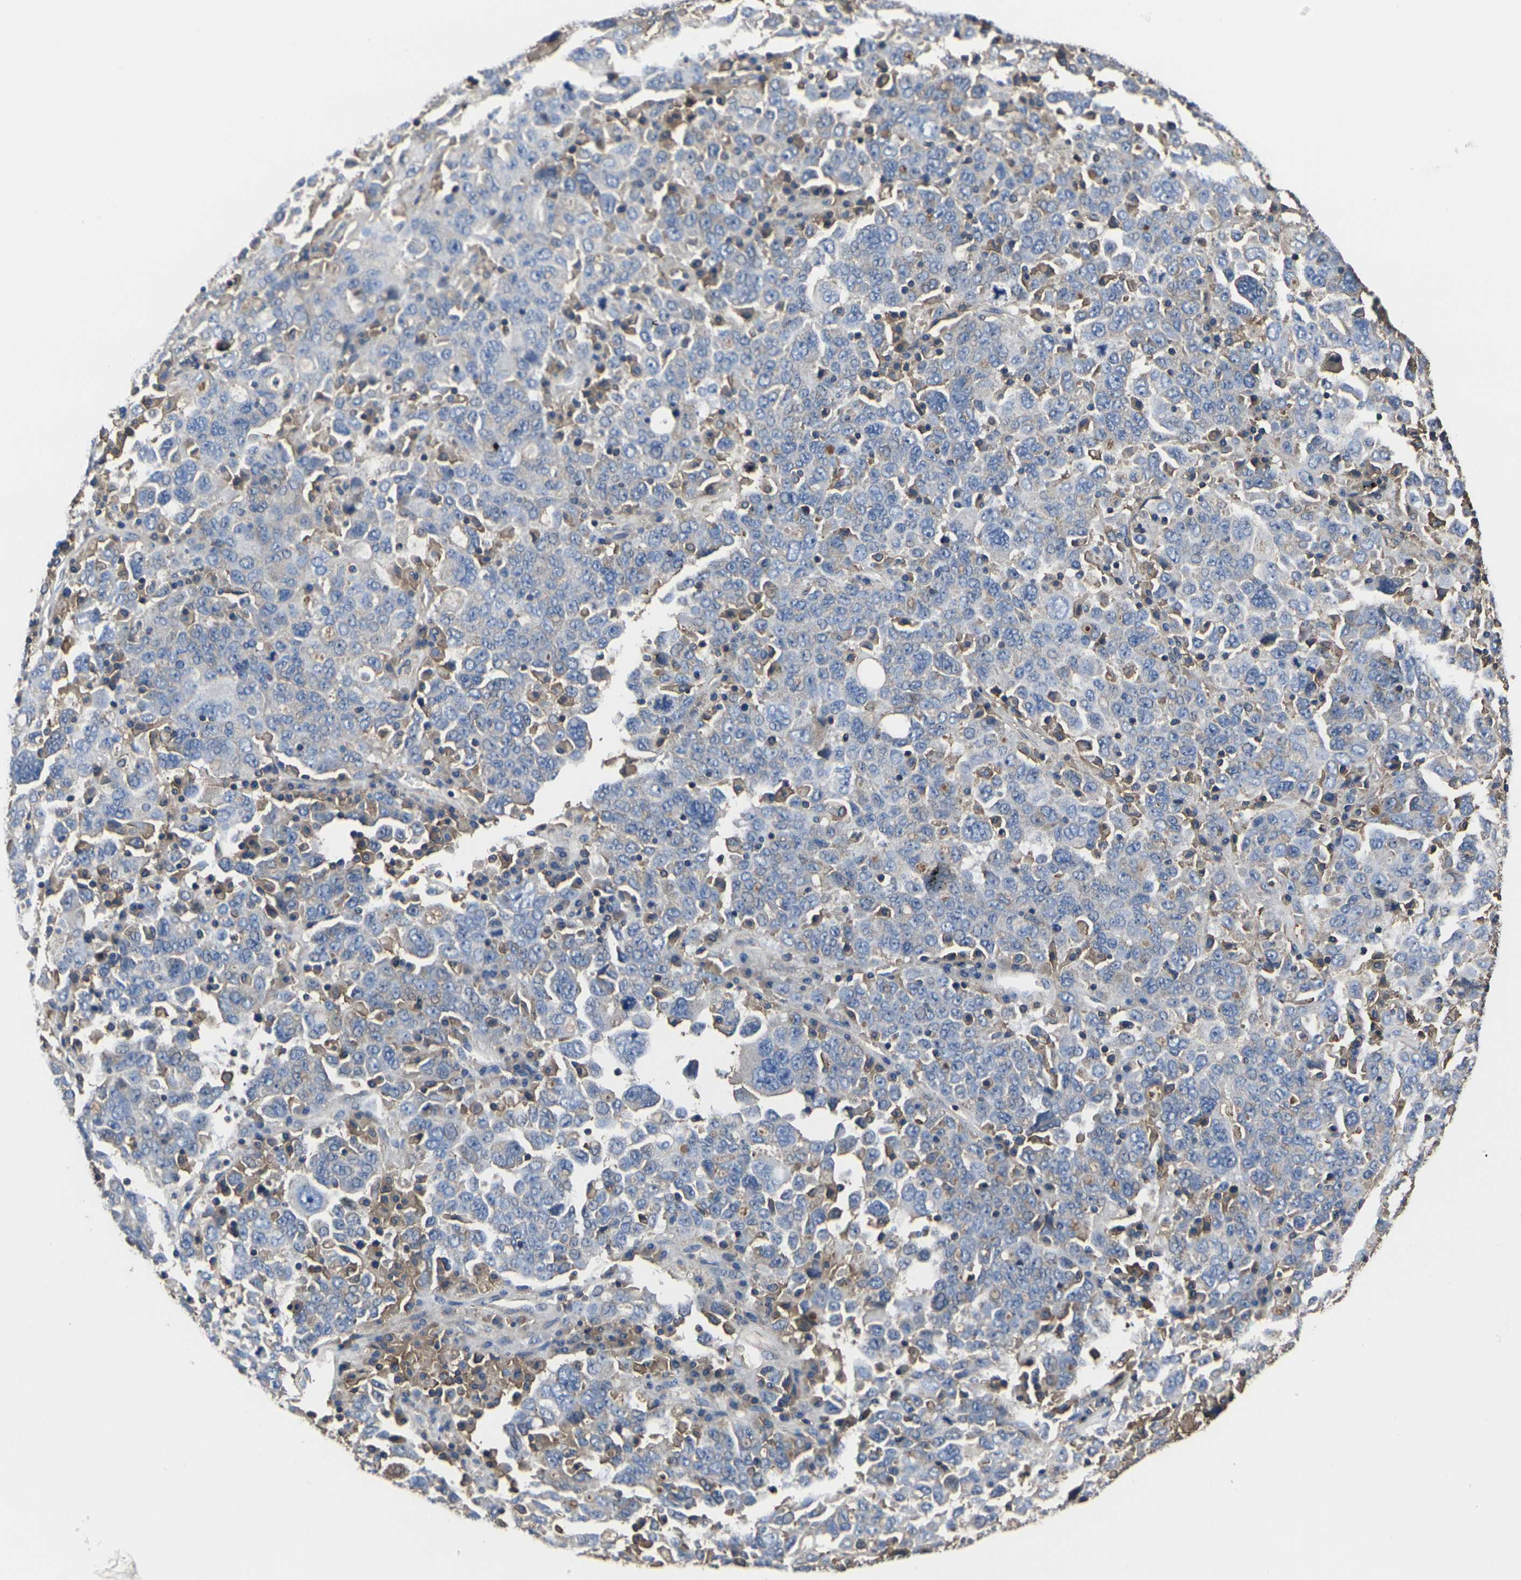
{"staining": {"intensity": "weak", "quantity": "<25%", "location": "cytoplasmic/membranous"}, "tissue": "ovarian cancer", "cell_type": "Tumor cells", "image_type": "cancer", "snomed": [{"axis": "morphology", "description": "Carcinoma, endometroid"}, {"axis": "topography", "description": "Ovary"}], "caption": "The immunohistochemistry micrograph has no significant staining in tumor cells of ovarian cancer tissue. (DAB (3,3'-diaminobenzidine) immunohistochemistry visualized using brightfield microscopy, high magnification).", "gene": "HSPG2", "patient": {"sex": "female", "age": 62}}